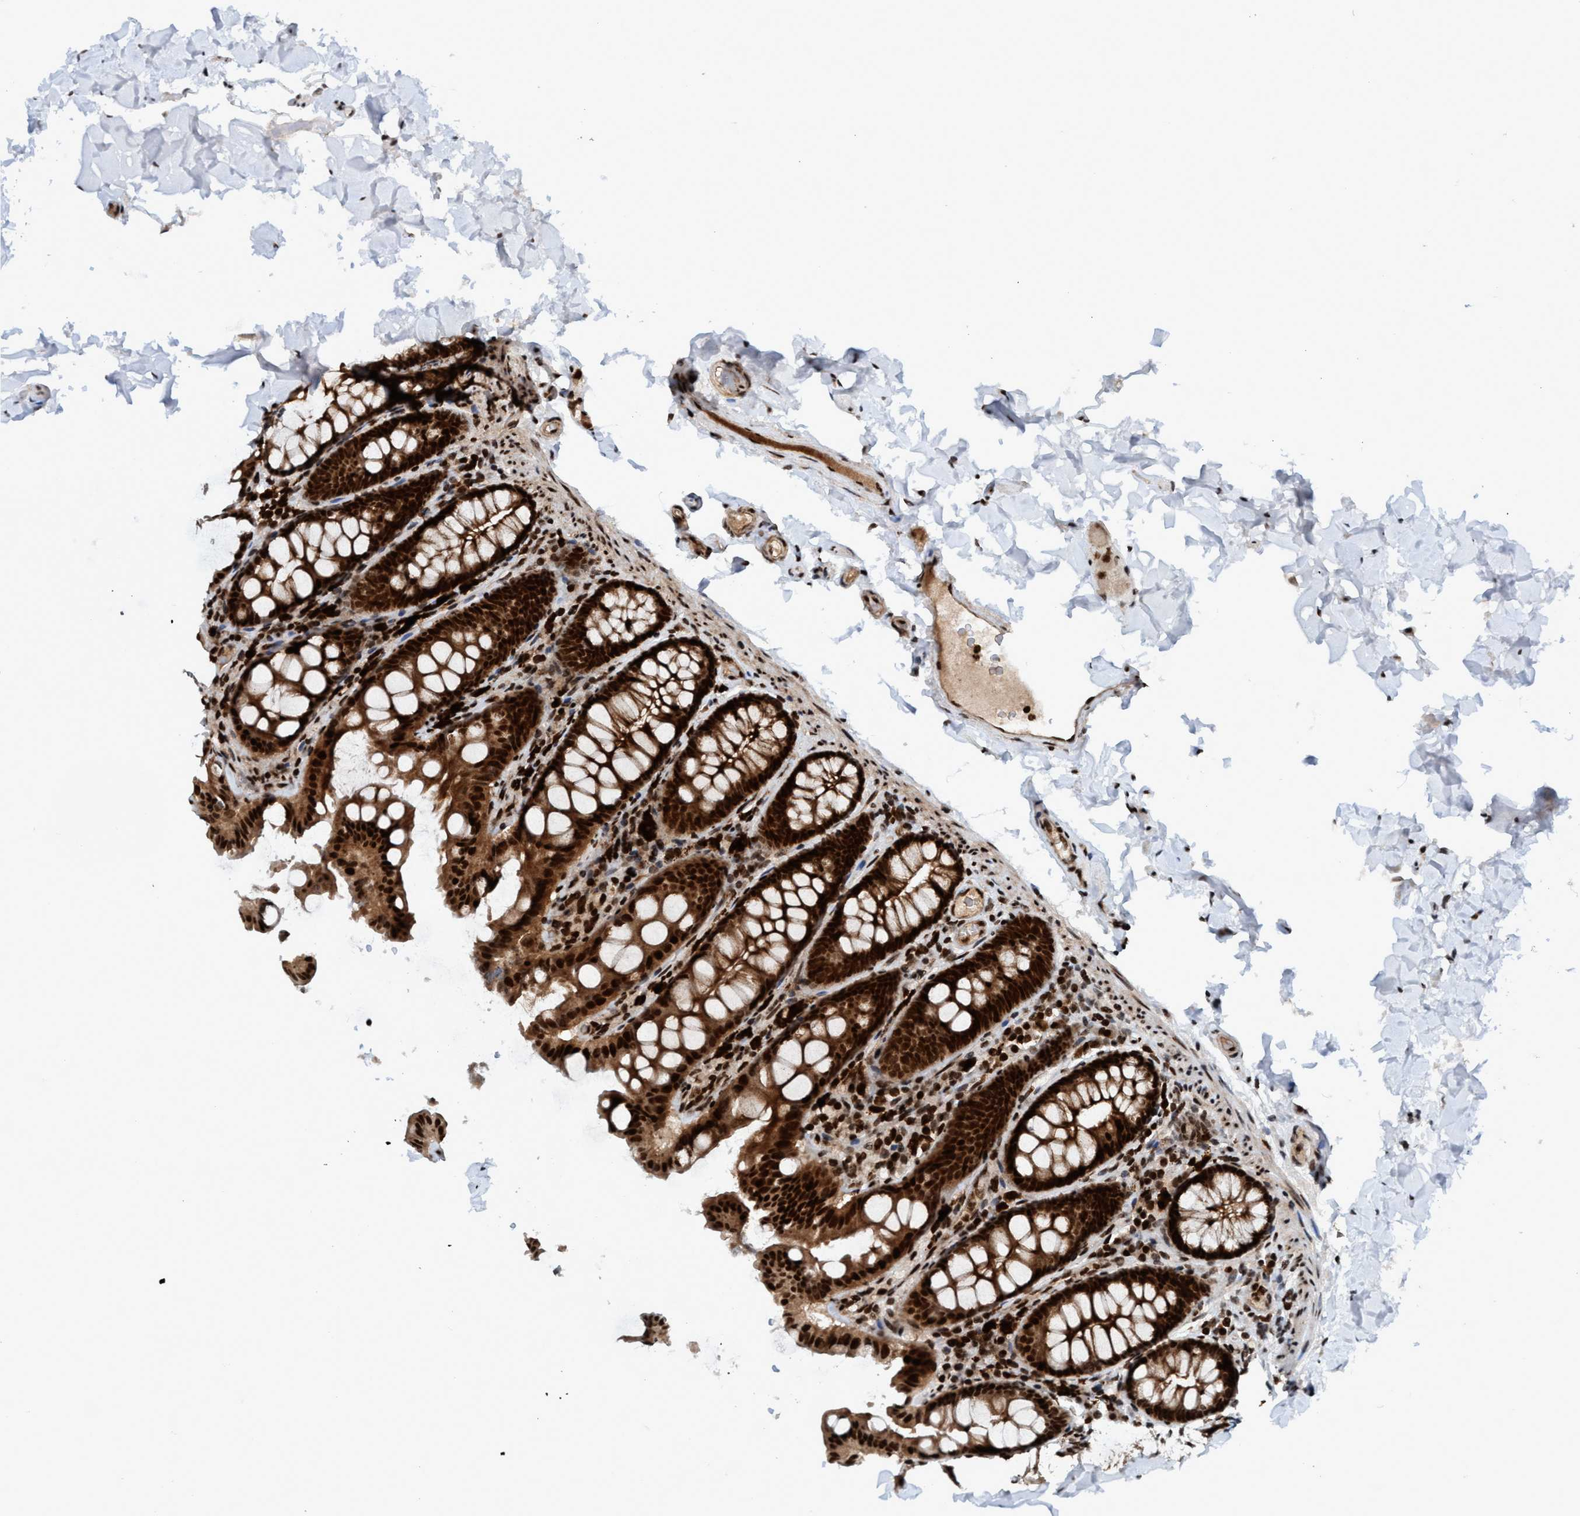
{"staining": {"intensity": "strong", "quantity": ">75%", "location": "nuclear"}, "tissue": "colon", "cell_type": "Endothelial cells", "image_type": "normal", "snomed": [{"axis": "morphology", "description": "Normal tissue, NOS"}, {"axis": "topography", "description": "Colon"}], "caption": "Protein staining of normal colon demonstrates strong nuclear expression in approximately >75% of endothelial cells.", "gene": "TOPBP1", "patient": {"sex": "female", "age": 61}}